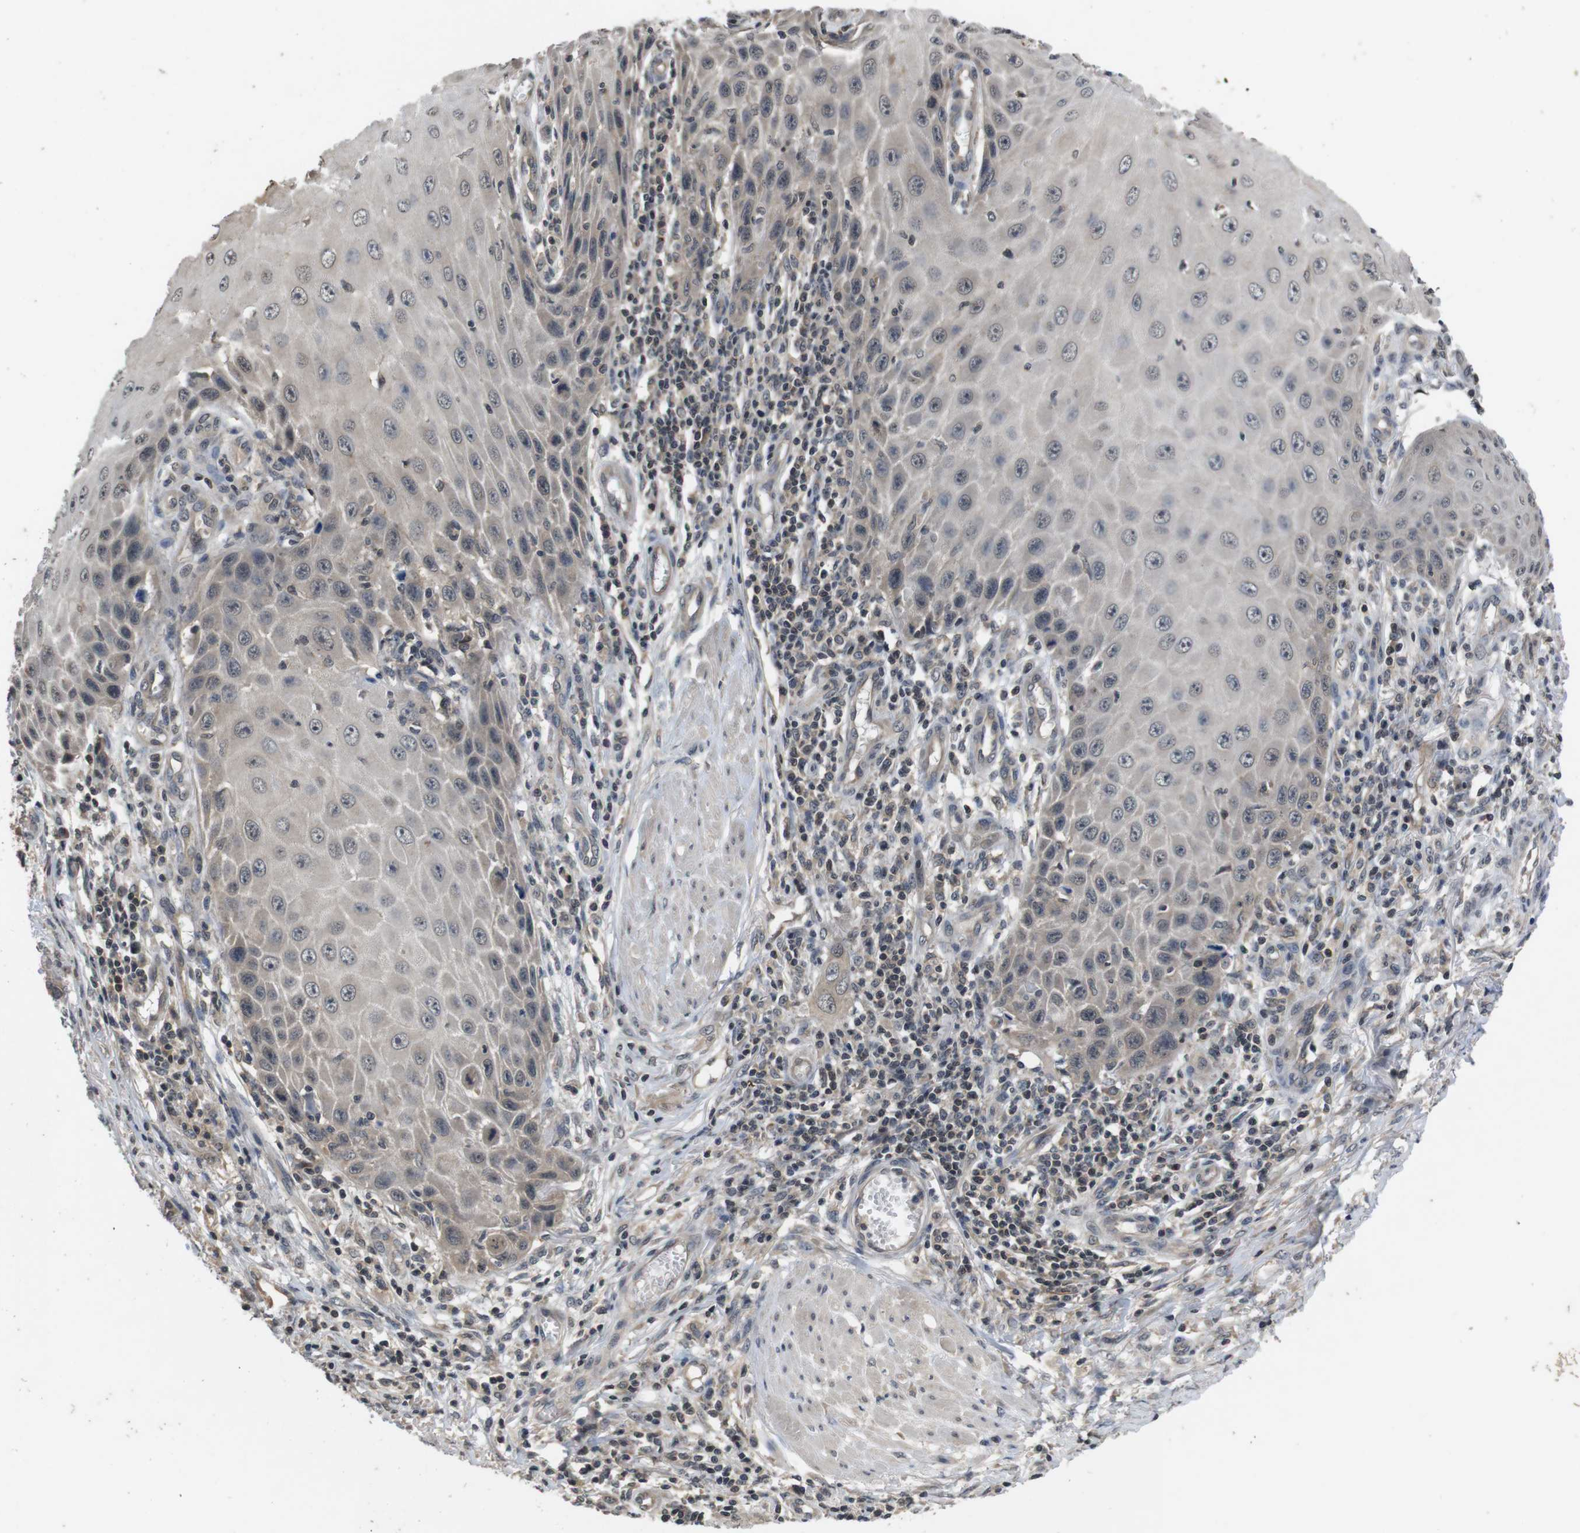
{"staining": {"intensity": "weak", "quantity": "25%-75%", "location": "cytoplasmic/membranous,nuclear"}, "tissue": "skin cancer", "cell_type": "Tumor cells", "image_type": "cancer", "snomed": [{"axis": "morphology", "description": "Squamous cell carcinoma, NOS"}, {"axis": "topography", "description": "Skin"}], "caption": "Weak cytoplasmic/membranous and nuclear staining for a protein is present in about 25%-75% of tumor cells of squamous cell carcinoma (skin) using immunohistochemistry.", "gene": "FADD", "patient": {"sex": "female", "age": 73}}